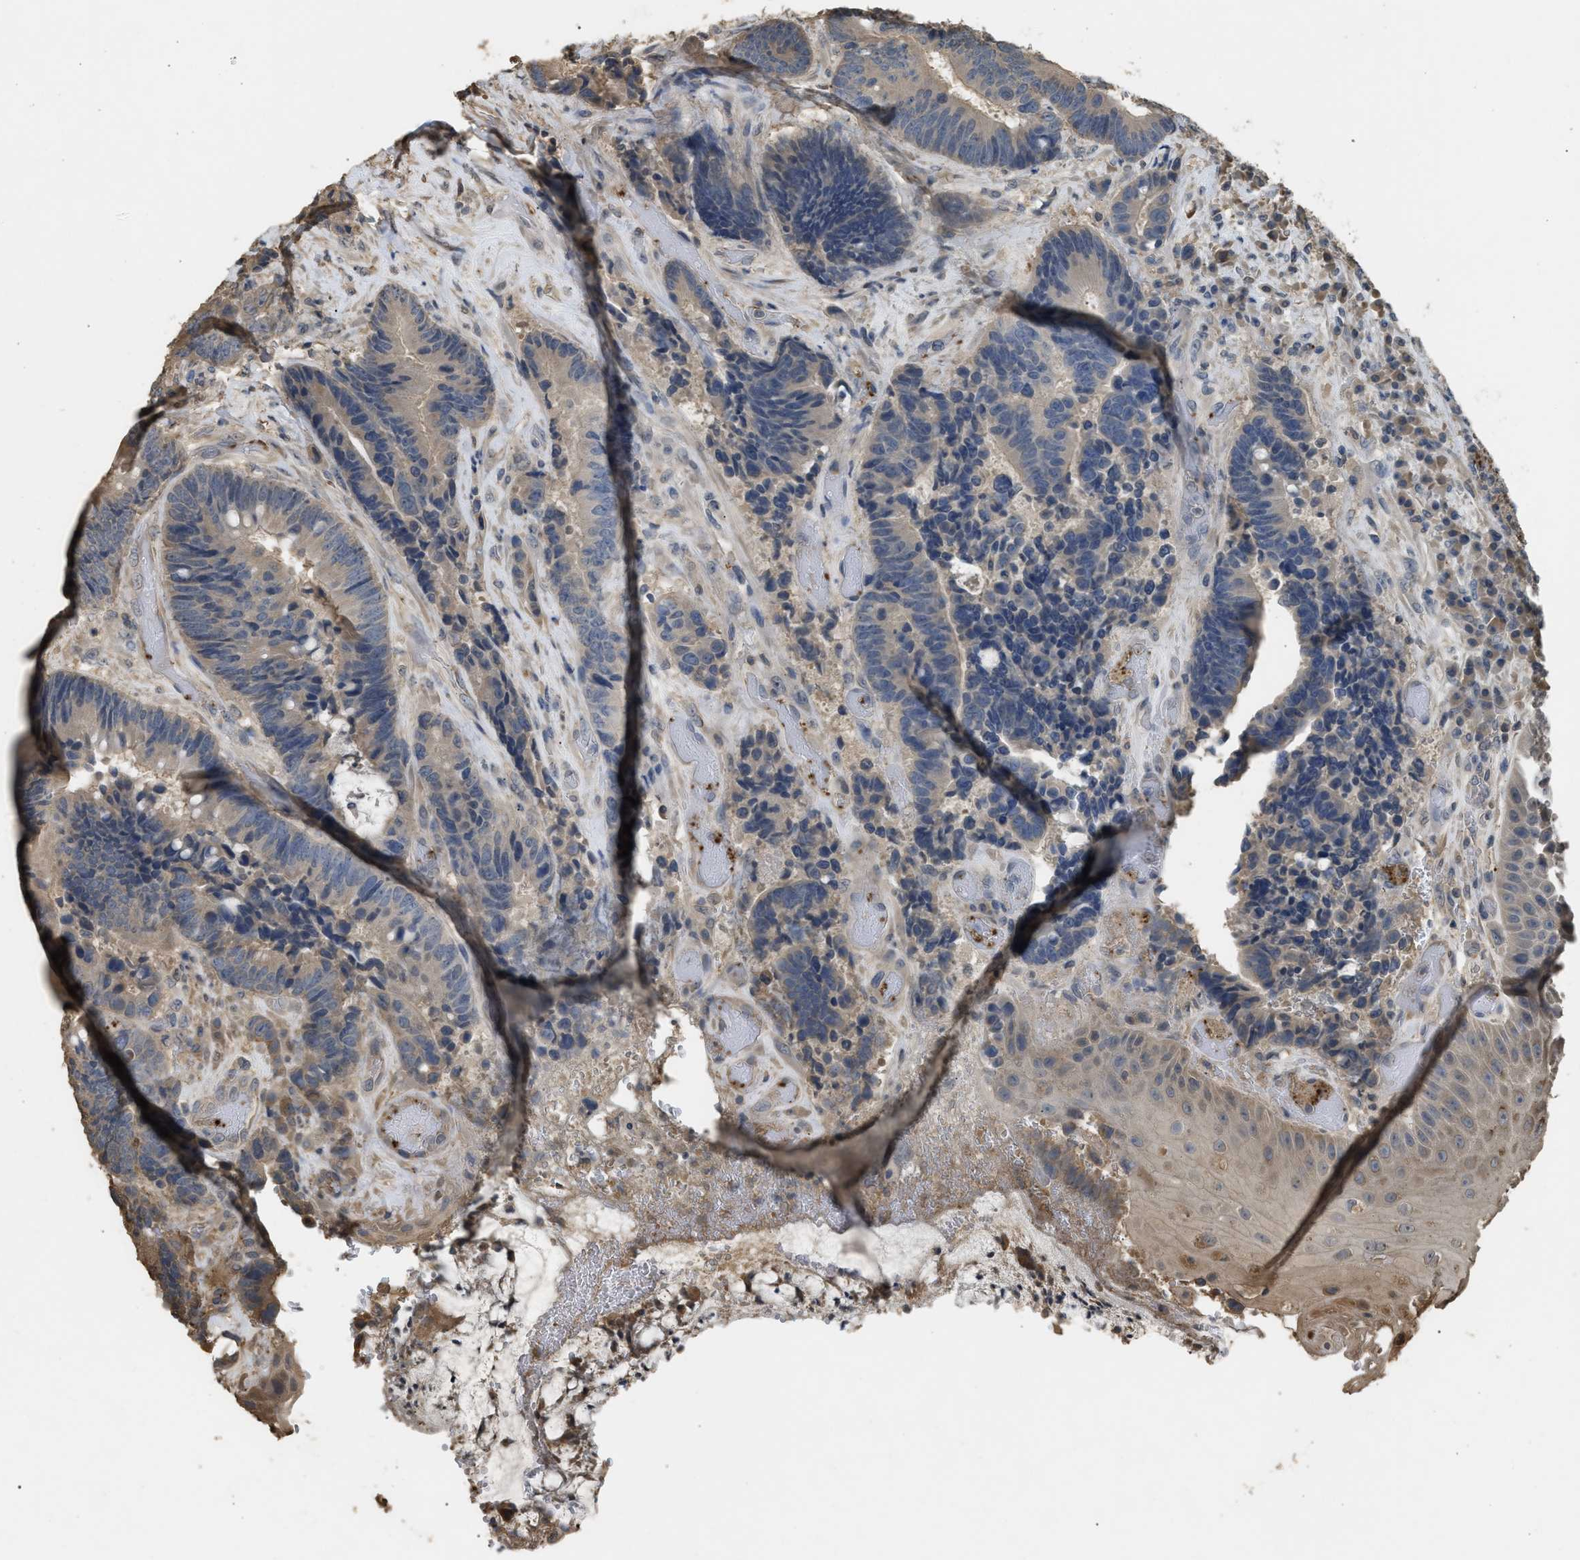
{"staining": {"intensity": "moderate", "quantity": "<25%", "location": "cytoplasmic/membranous"}, "tissue": "colorectal cancer", "cell_type": "Tumor cells", "image_type": "cancer", "snomed": [{"axis": "morphology", "description": "Adenocarcinoma, NOS"}, {"axis": "topography", "description": "Rectum"}, {"axis": "topography", "description": "Anal"}], "caption": "High-power microscopy captured an IHC photomicrograph of adenocarcinoma (colorectal), revealing moderate cytoplasmic/membranous staining in about <25% of tumor cells.", "gene": "ARHGDIA", "patient": {"sex": "female", "age": 89}}